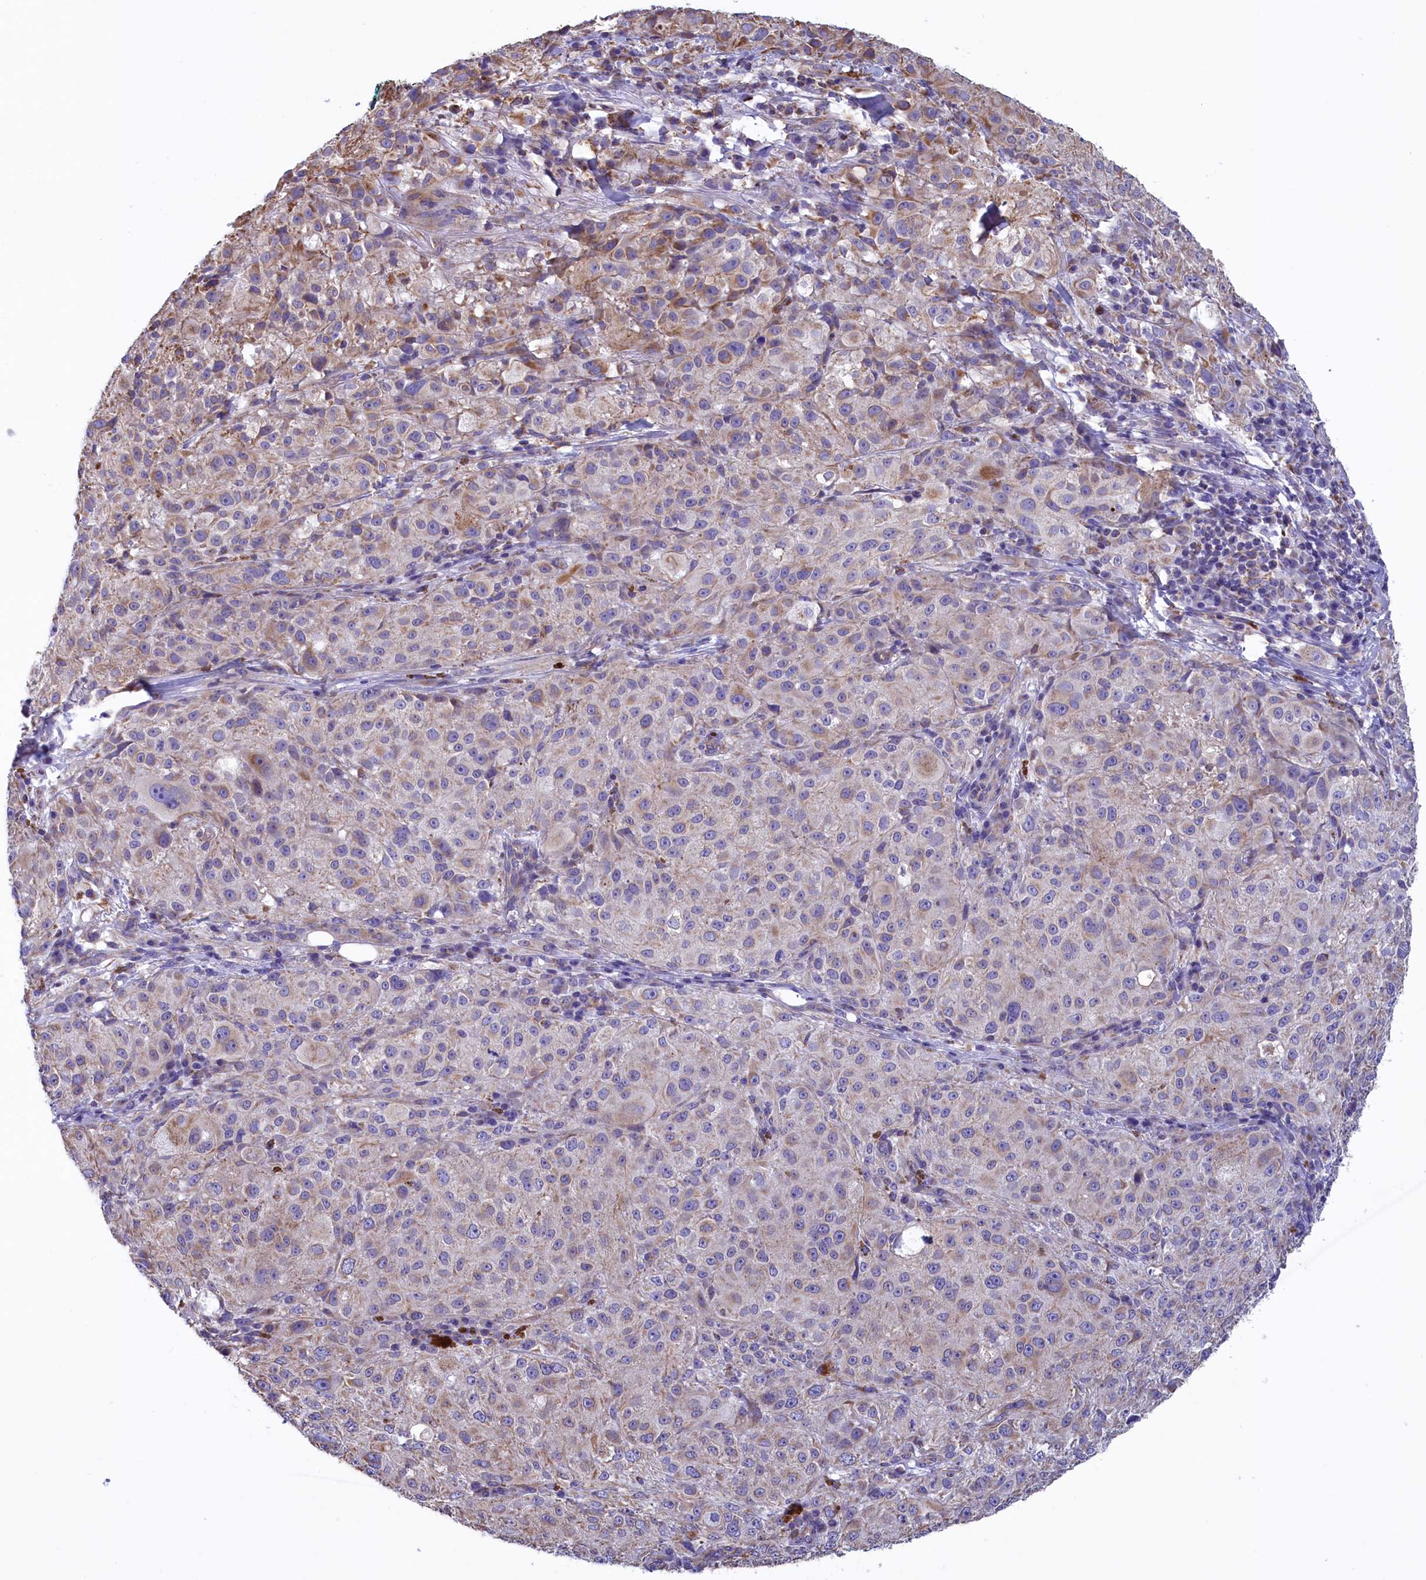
{"staining": {"intensity": "weak", "quantity": "25%-75%", "location": "cytoplasmic/membranous"}, "tissue": "melanoma", "cell_type": "Tumor cells", "image_type": "cancer", "snomed": [{"axis": "morphology", "description": "Necrosis, NOS"}, {"axis": "morphology", "description": "Malignant melanoma, NOS"}, {"axis": "topography", "description": "Skin"}], "caption": "An IHC image of neoplastic tissue is shown. Protein staining in brown labels weak cytoplasmic/membranous positivity in melanoma within tumor cells.", "gene": "GATB", "patient": {"sex": "female", "age": 87}}